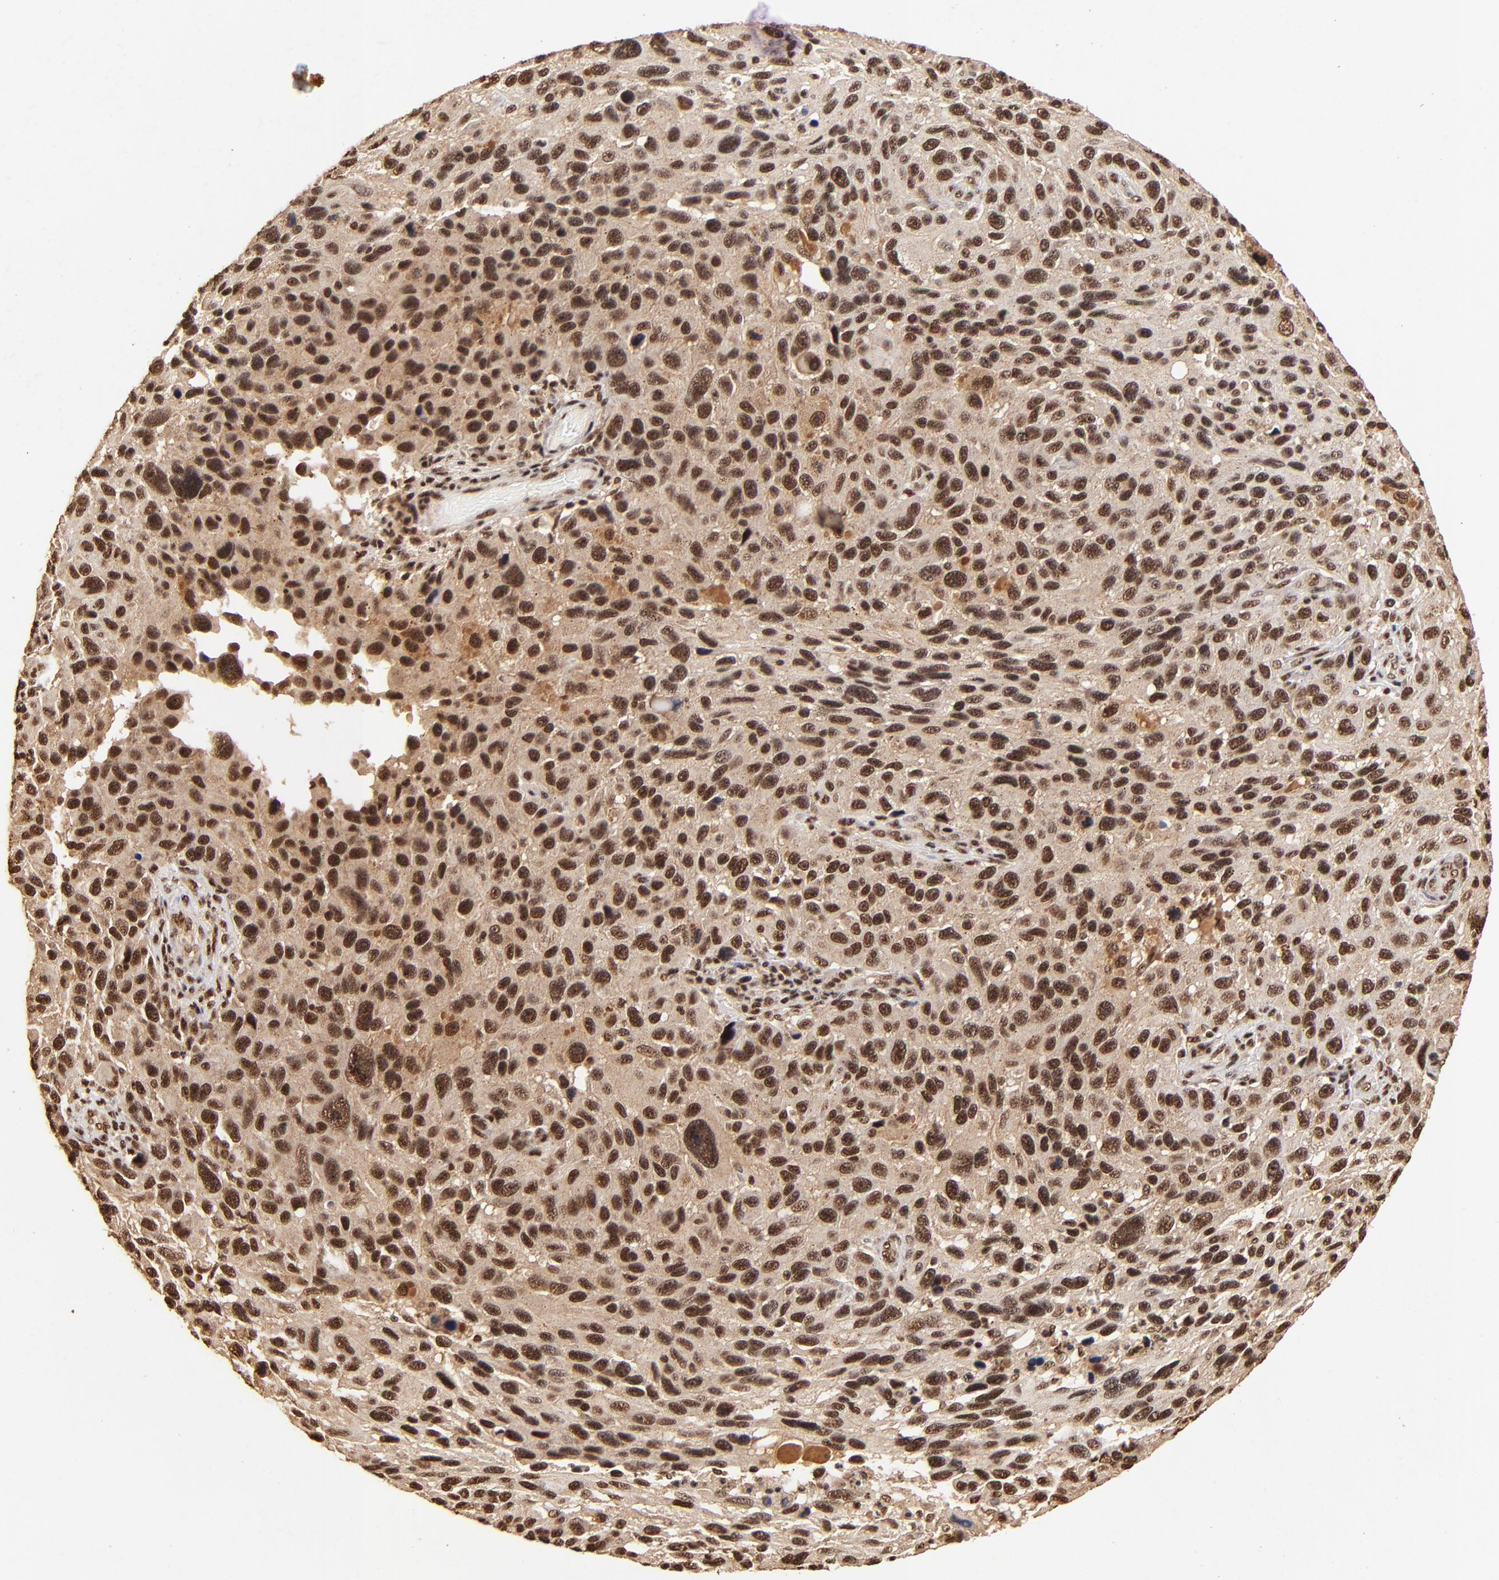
{"staining": {"intensity": "strong", "quantity": ">75%", "location": "cytoplasmic/membranous,nuclear"}, "tissue": "melanoma", "cell_type": "Tumor cells", "image_type": "cancer", "snomed": [{"axis": "morphology", "description": "Malignant melanoma, NOS"}, {"axis": "topography", "description": "Skin"}], "caption": "Immunohistochemical staining of human malignant melanoma demonstrates high levels of strong cytoplasmic/membranous and nuclear positivity in approximately >75% of tumor cells. (Brightfield microscopy of DAB IHC at high magnification).", "gene": "MED12", "patient": {"sex": "male", "age": 53}}